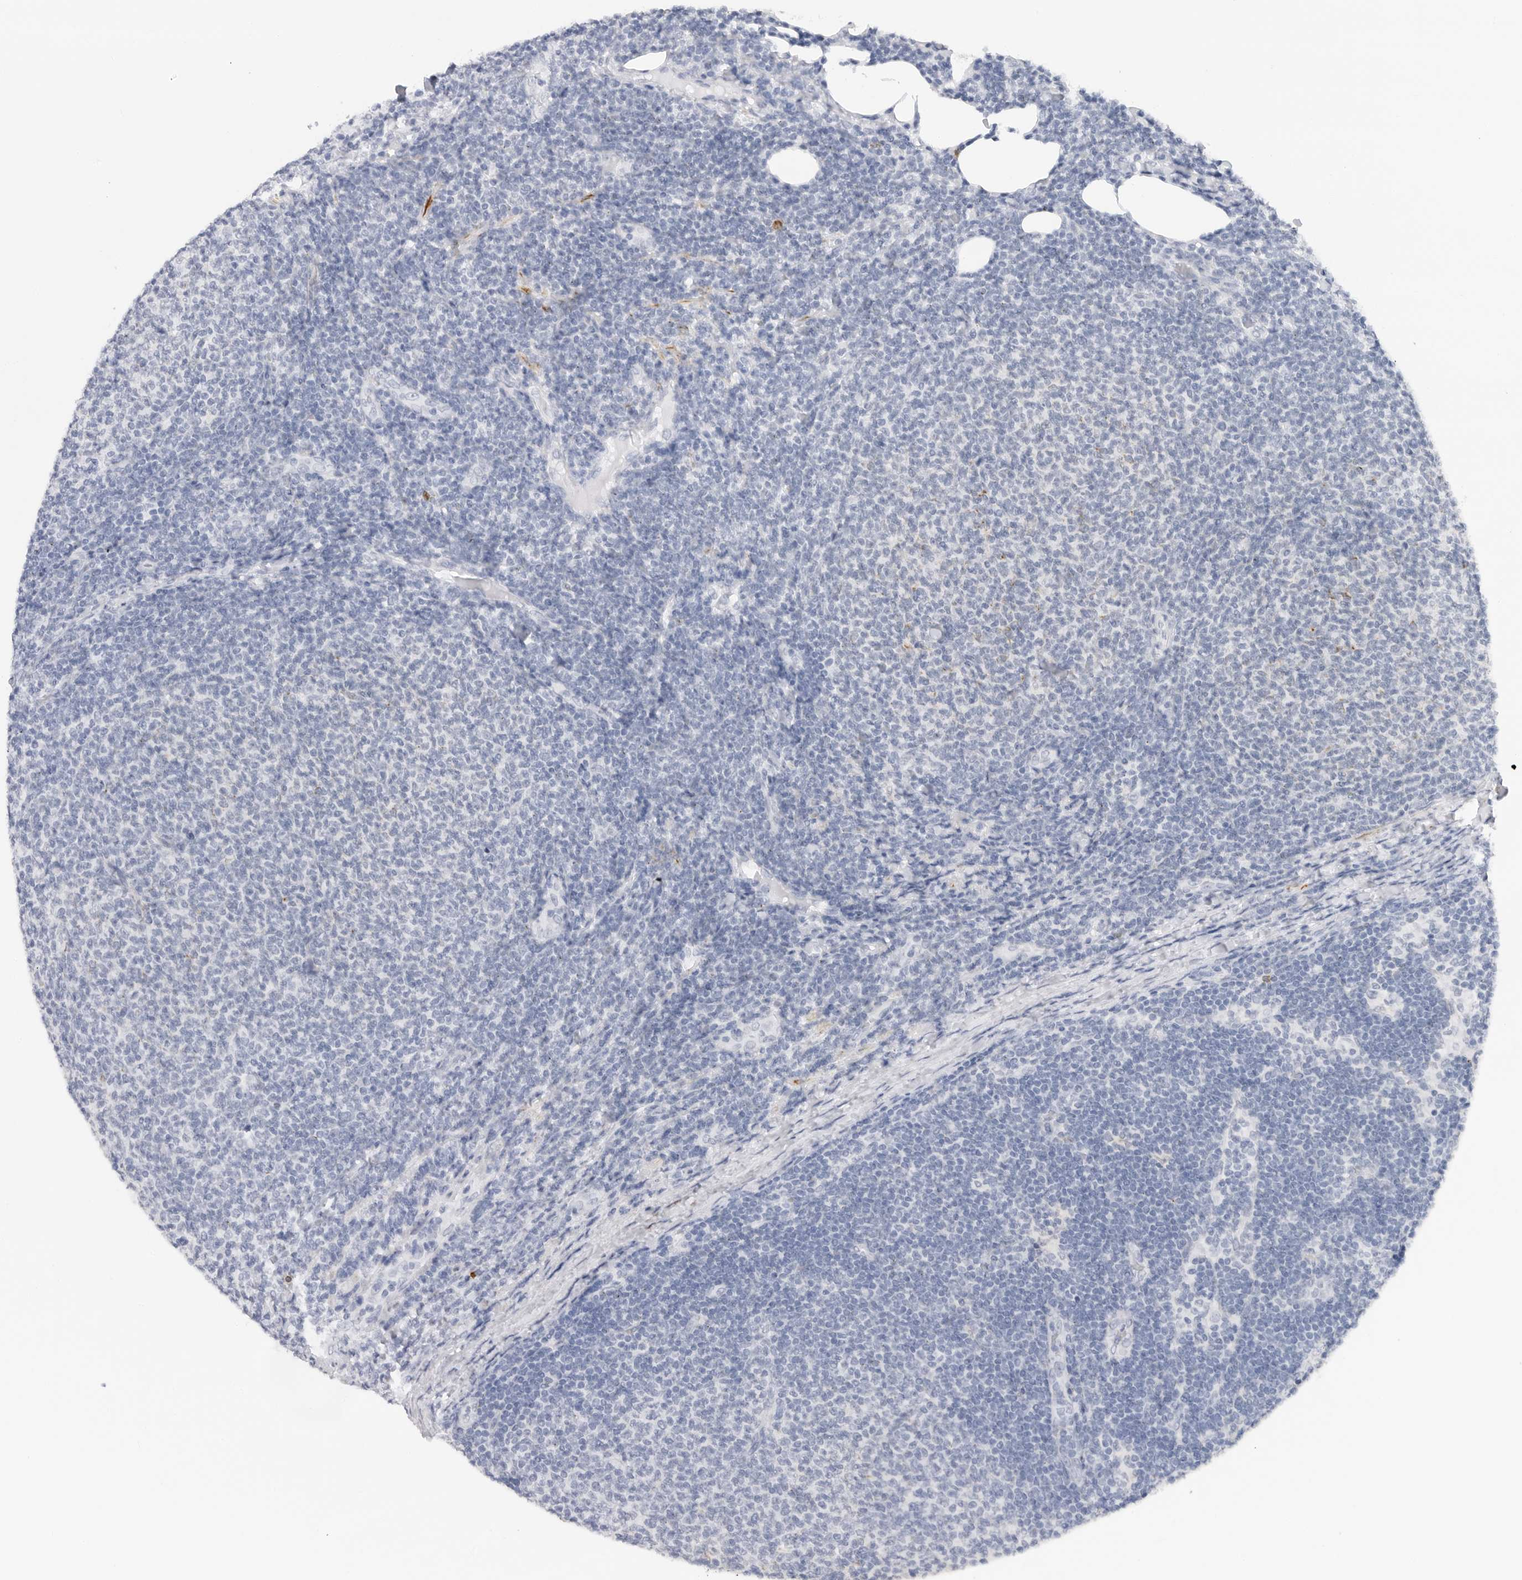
{"staining": {"intensity": "negative", "quantity": "none", "location": "none"}, "tissue": "lymphoma", "cell_type": "Tumor cells", "image_type": "cancer", "snomed": [{"axis": "morphology", "description": "Malignant lymphoma, non-Hodgkin's type, Low grade"}, {"axis": "topography", "description": "Lymph node"}], "caption": "Immunohistochemical staining of lymphoma reveals no significant expression in tumor cells. The staining is performed using DAB (3,3'-diaminobenzidine) brown chromogen with nuclei counter-stained in using hematoxylin.", "gene": "HSPB7", "patient": {"sex": "male", "age": 66}}